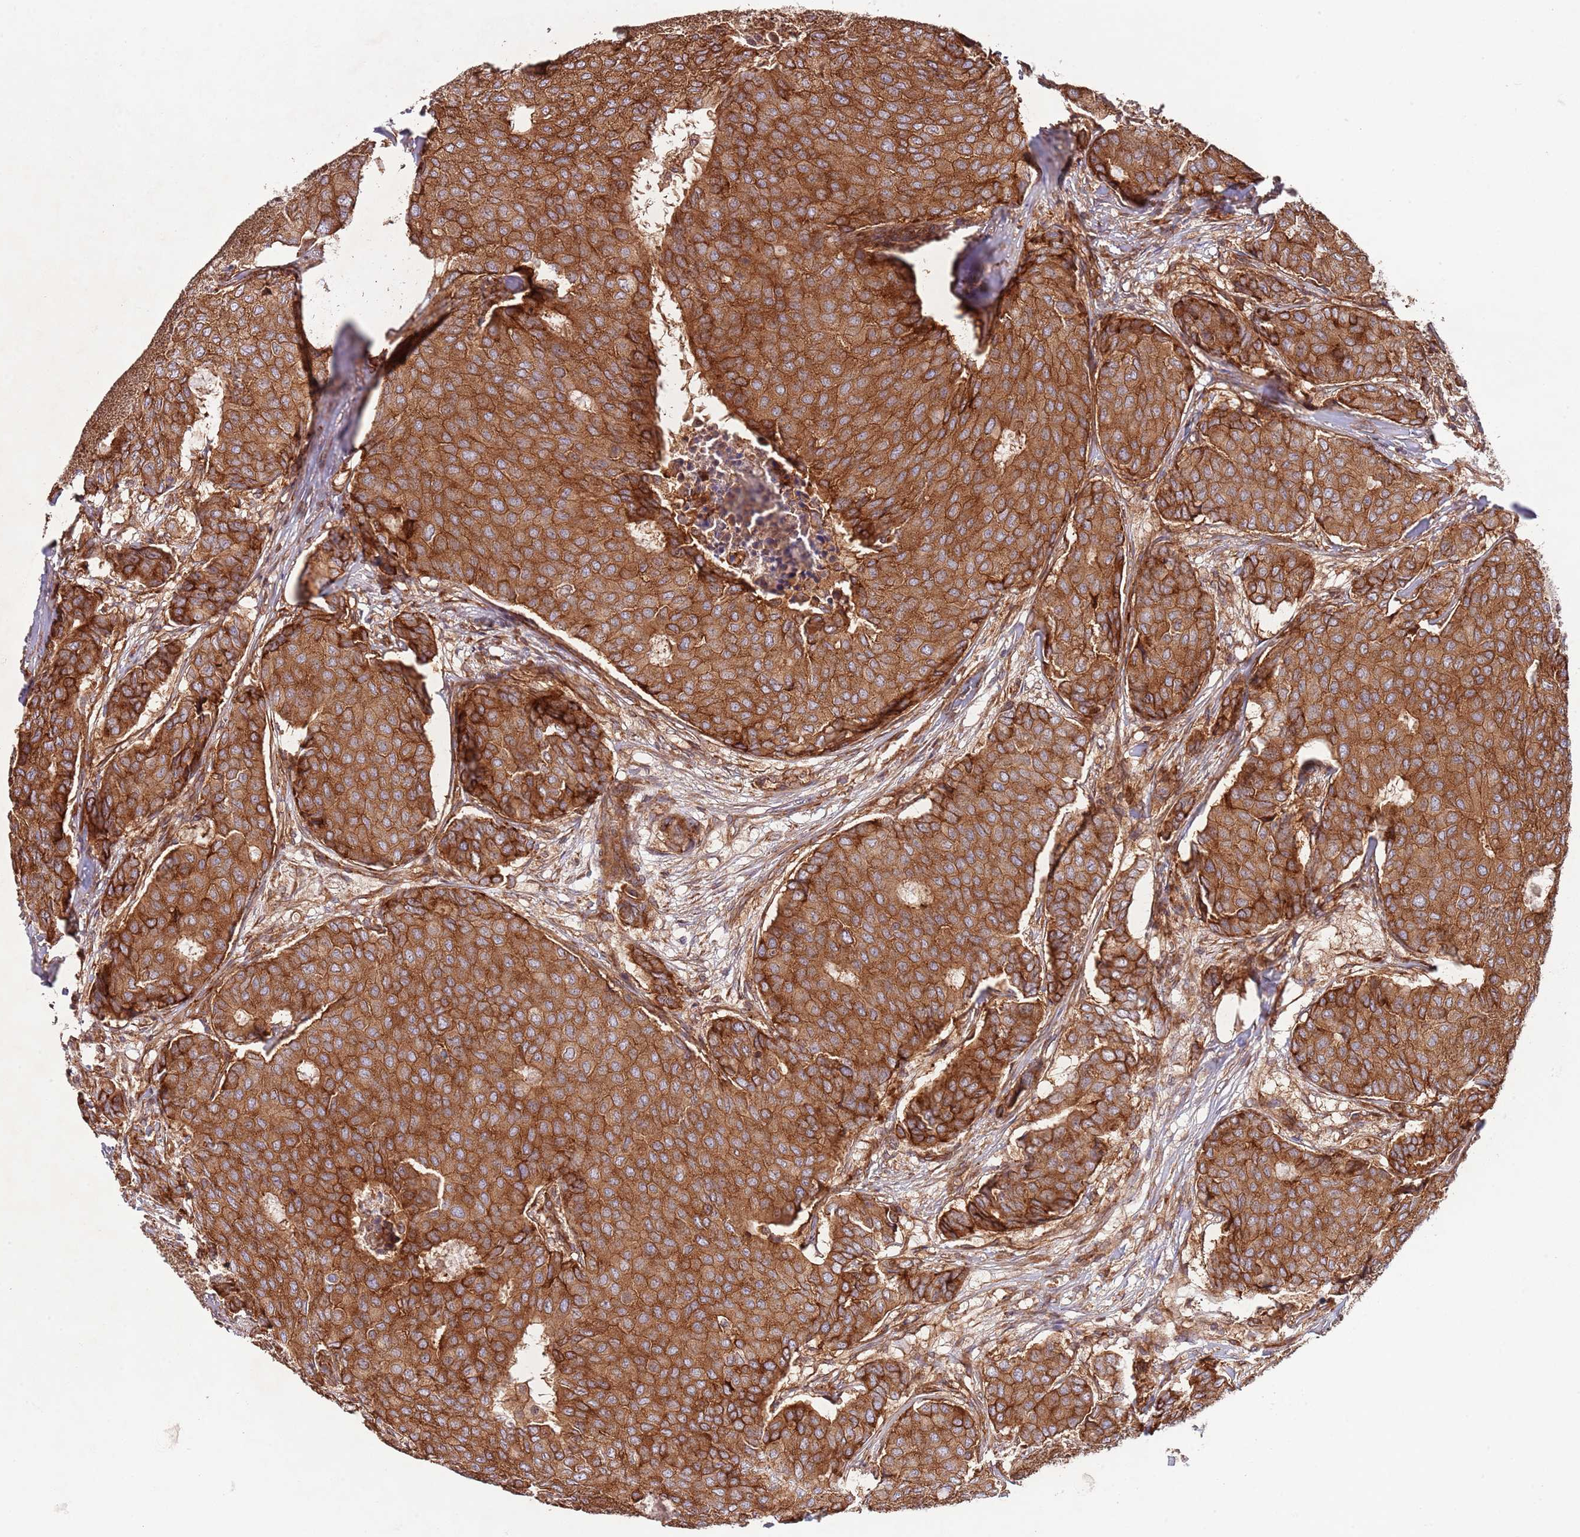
{"staining": {"intensity": "strong", "quantity": ">75%", "location": "cytoplasmic/membranous"}, "tissue": "breast cancer", "cell_type": "Tumor cells", "image_type": "cancer", "snomed": [{"axis": "morphology", "description": "Duct carcinoma"}, {"axis": "topography", "description": "Breast"}], "caption": "About >75% of tumor cells in human infiltrating ductal carcinoma (breast) display strong cytoplasmic/membranous protein staining as visualized by brown immunohistochemical staining.", "gene": "RNF19B", "patient": {"sex": "female", "age": 75}}